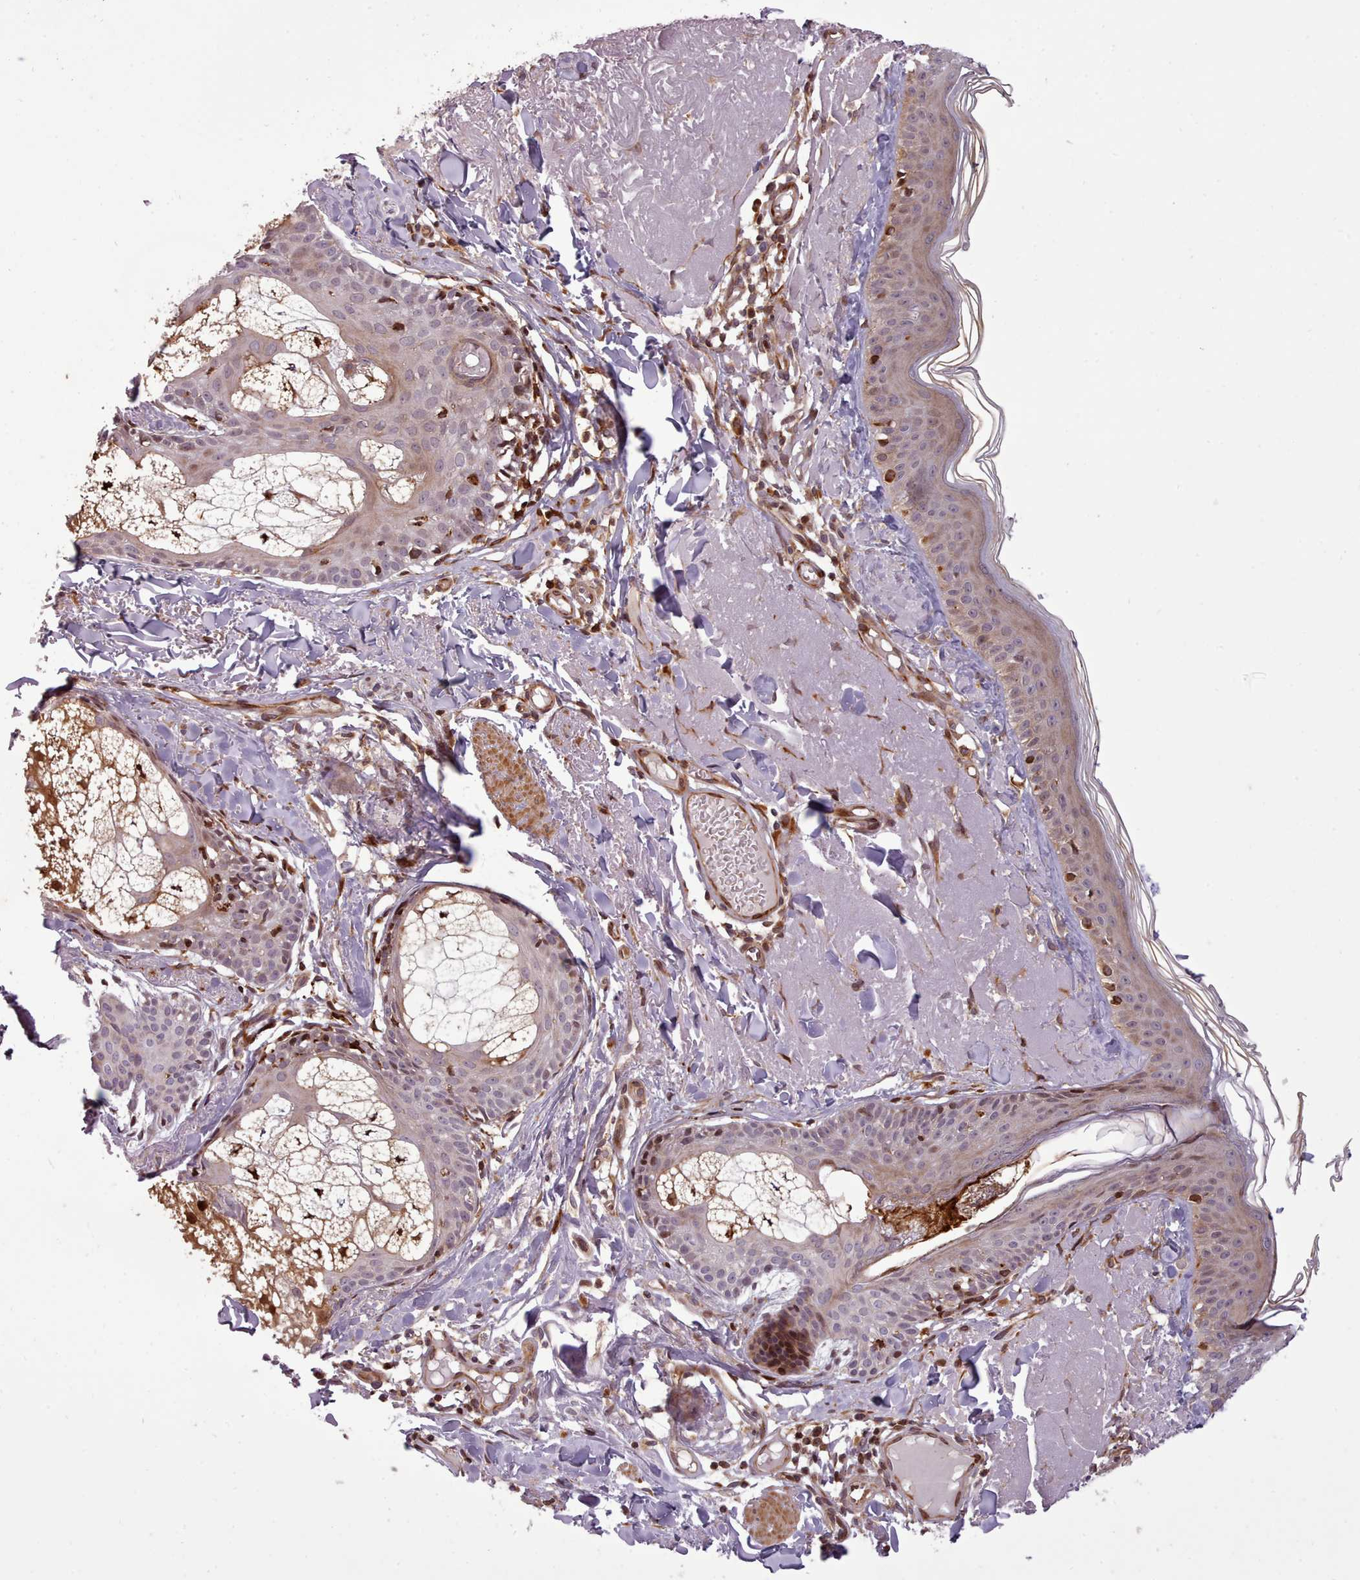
{"staining": {"intensity": "strong", "quantity": ">75%", "location": "cytoplasmic/membranous,nuclear"}, "tissue": "skin", "cell_type": "Fibroblasts", "image_type": "normal", "snomed": [{"axis": "morphology", "description": "Normal tissue, NOS"}, {"axis": "morphology", "description": "Malignant melanoma, NOS"}, {"axis": "topography", "description": "Skin"}], "caption": "The micrograph shows immunohistochemical staining of benign skin. There is strong cytoplasmic/membranous,nuclear positivity is appreciated in about >75% of fibroblasts.", "gene": "NLRP7", "patient": {"sex": "male", "age": 80}}